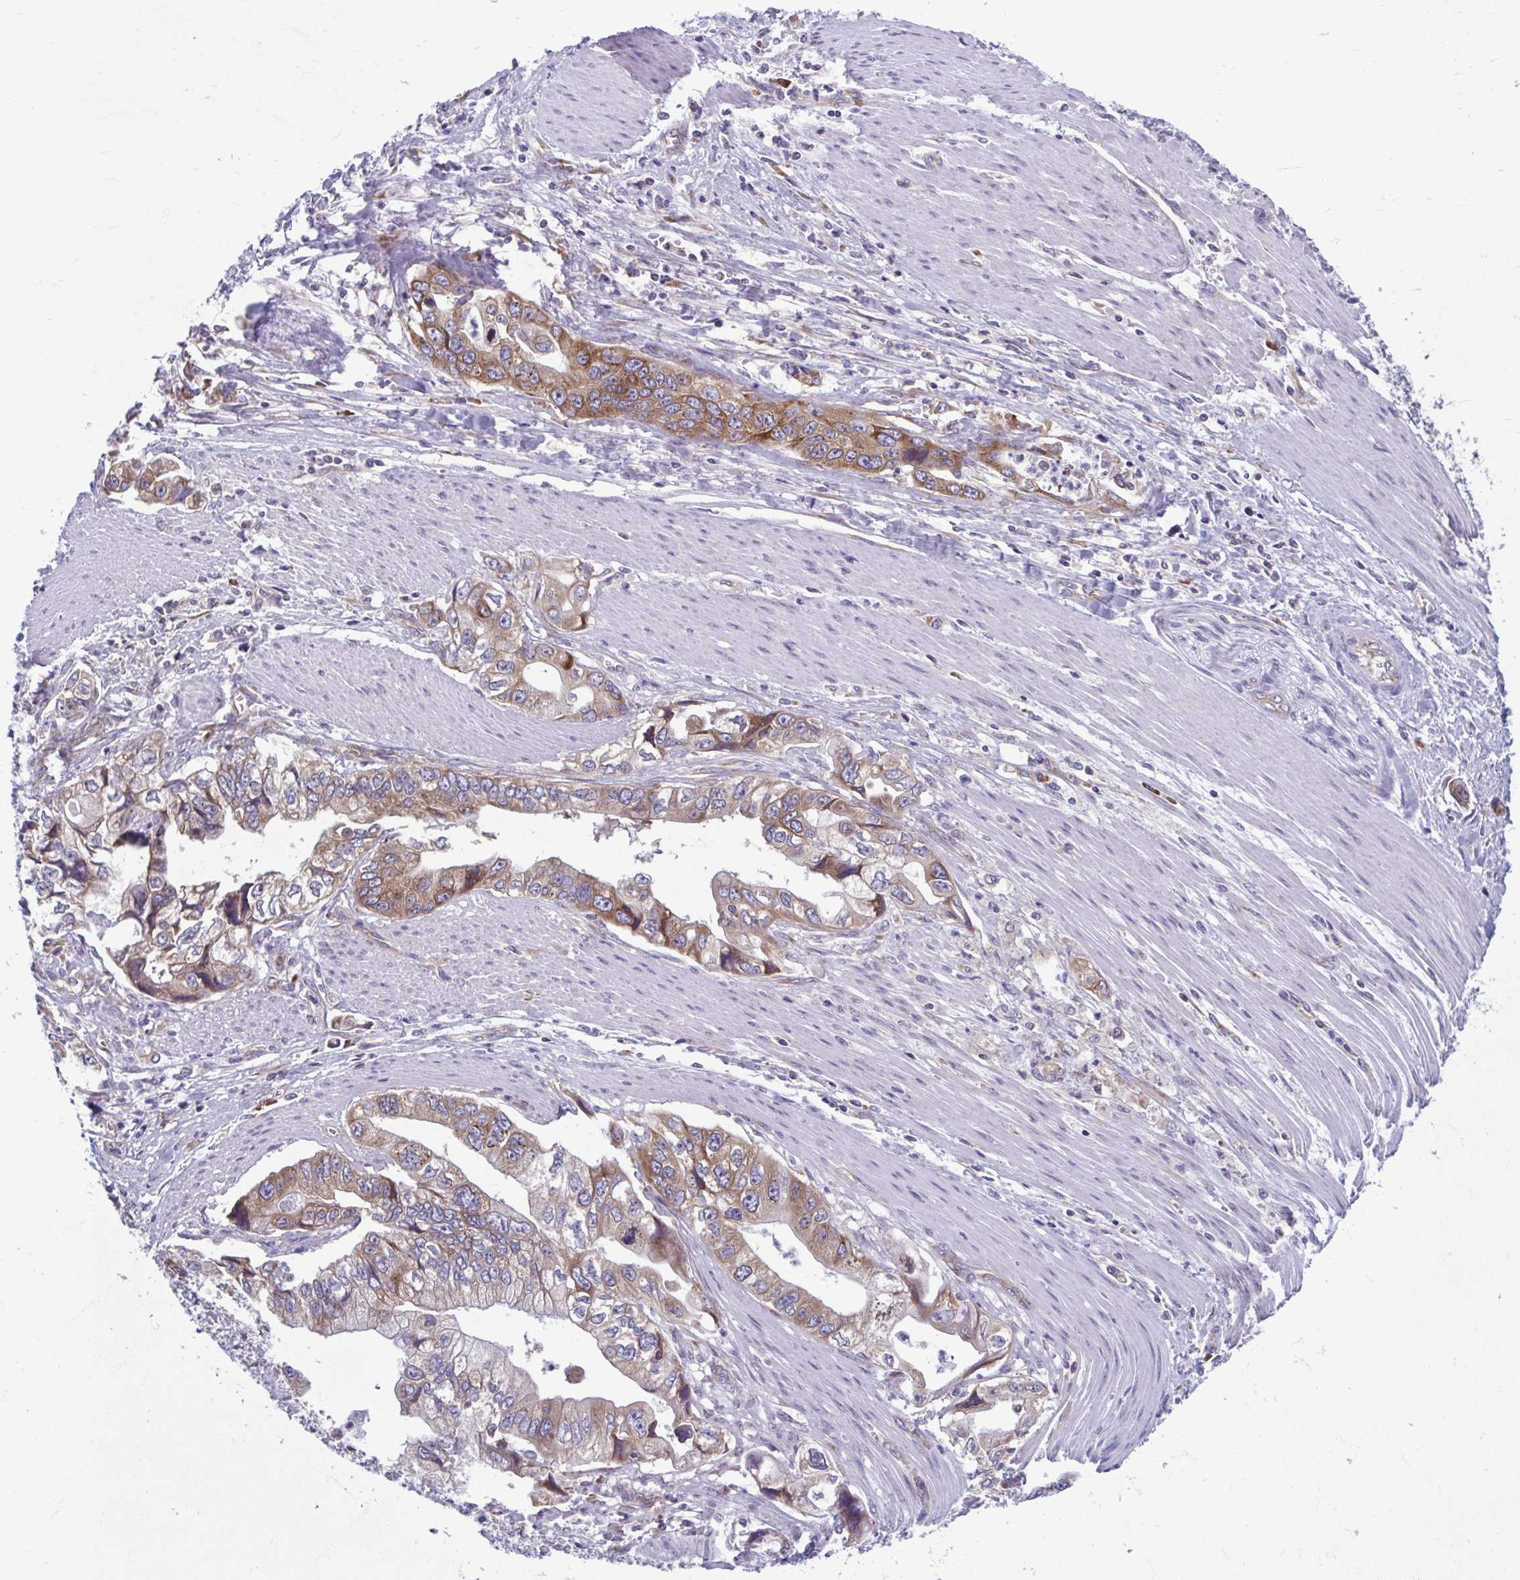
{"staining": {"intensity": "moderate", "quantity": ">75%", "location": "cytoplasmic/membranous"}, "tissue": "stomach cancer", "cell_type": "Tumor cells", "image_type": "cancer", "snomed": [{"axis": "morphology", "description": "Adenocarcinoma, NOS"}, {"axis": "topography", "description": "Pancreas"}, {"axis": "topography", "description": "Stomach, upper"}], "caption": "Immunohistochemistry (IHC) (DAB) staining of human stomach adenocarcinoma exhibits moderate cytoplasmic/membranous protein positivity in about >75% of tumor cells.", "gene": "RPS16", "patient": {"sex": "male", "age": 77}}